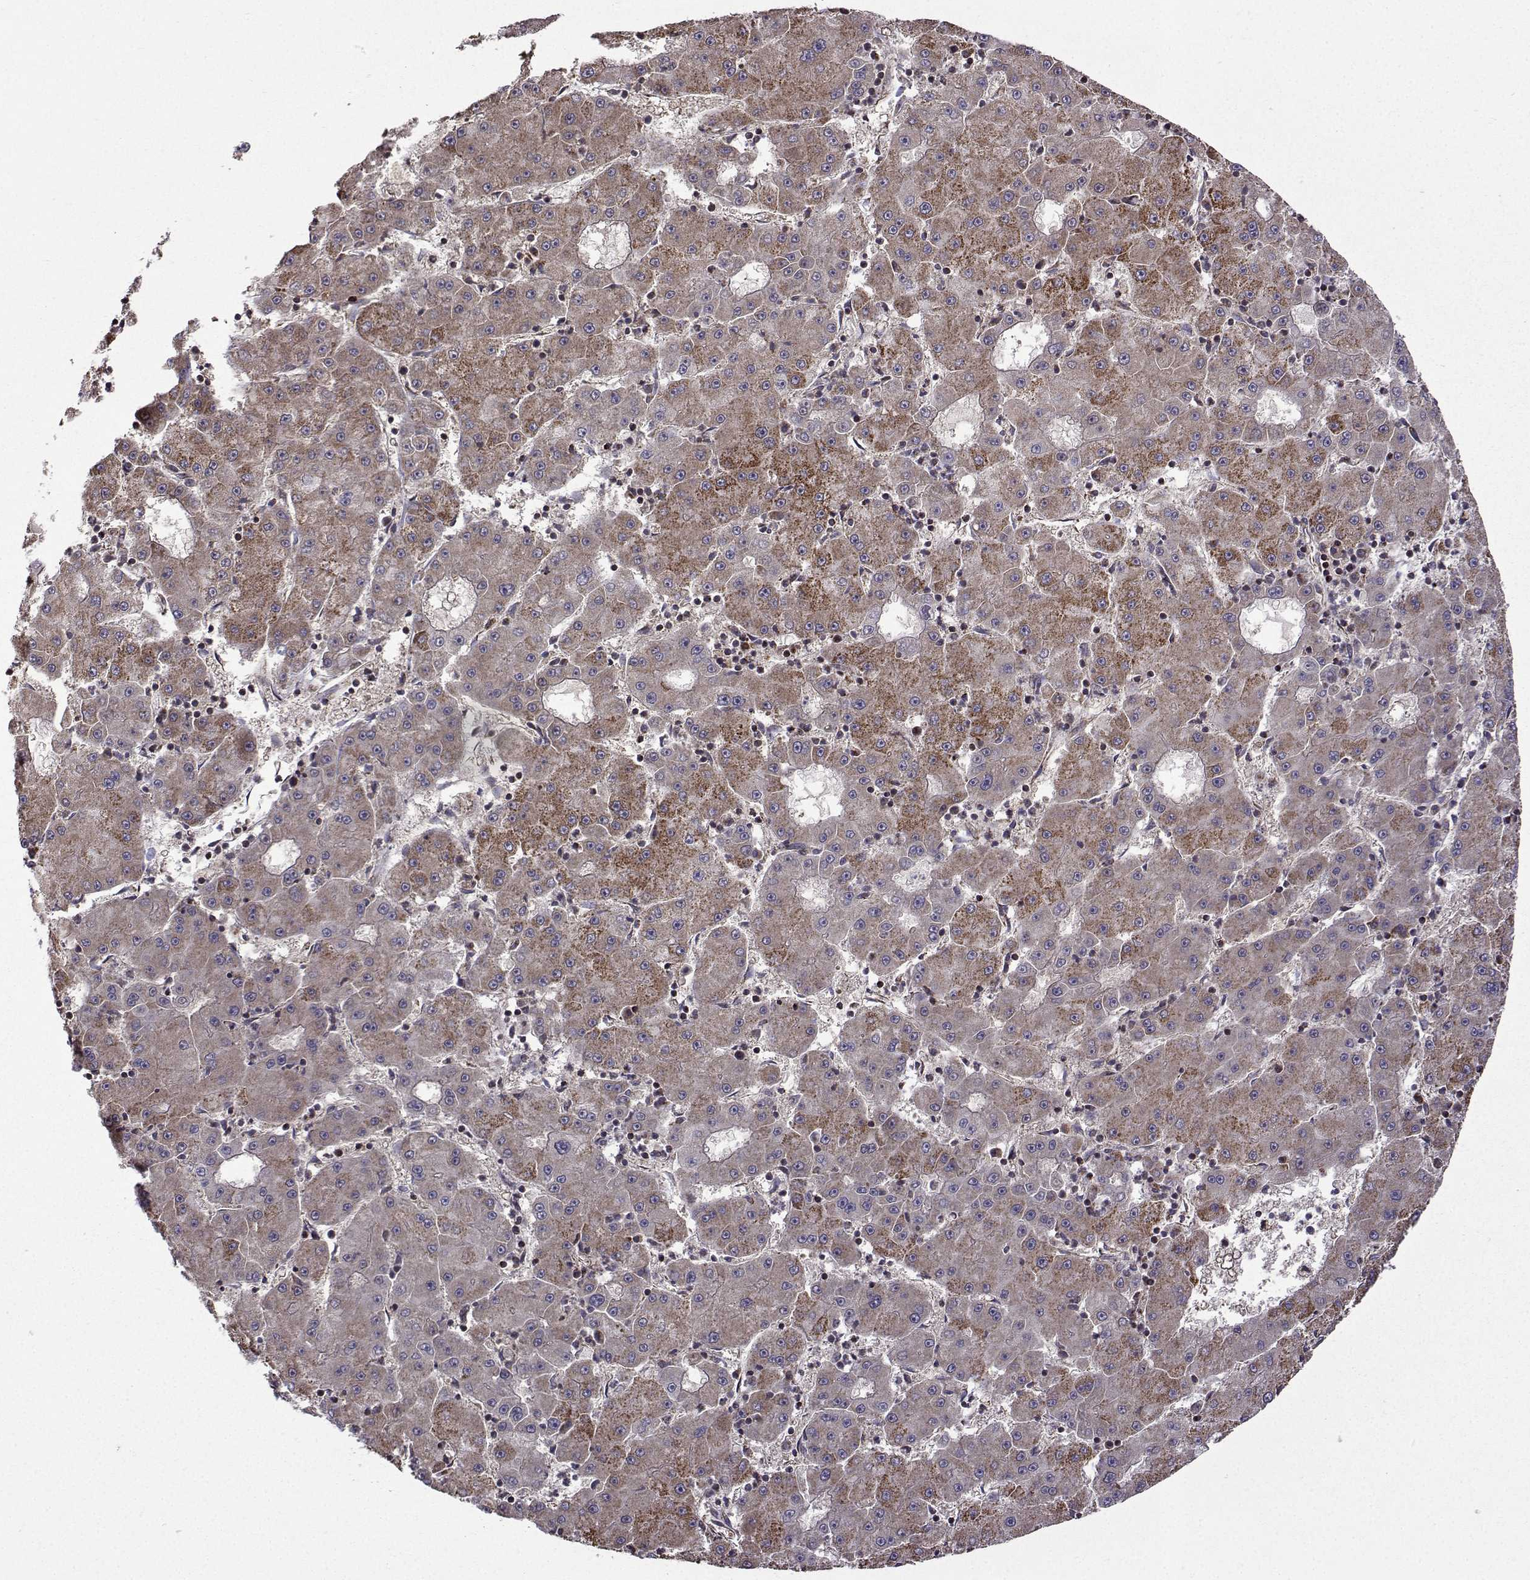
{"staining": {"intensity": "moderate", "quantity": "25%-75%", "location": "cytoplasmic/membranous"}, "tissue": "liver cancer", "cell_type": "Tumor cells", "image_type": "cancer", "snomed": [{"axis": "morphology", "description": "Carcinoma, Hepatocellular, NOS"}, {"axis": "topography", "description": "Liver"}], "caption": "Hepatocellular carcinoma (liver) stained with immunohistochemistry shows moderate cytoplasmic/membranous staining in approximately 25%-75% of tumor cells. (Stains: DAB in brown, nuclei in blue, Microscopy: brightfield microscopy at high magnification).", "gene": "TAB2", "patient": {"sex": "male", "age": 73}}